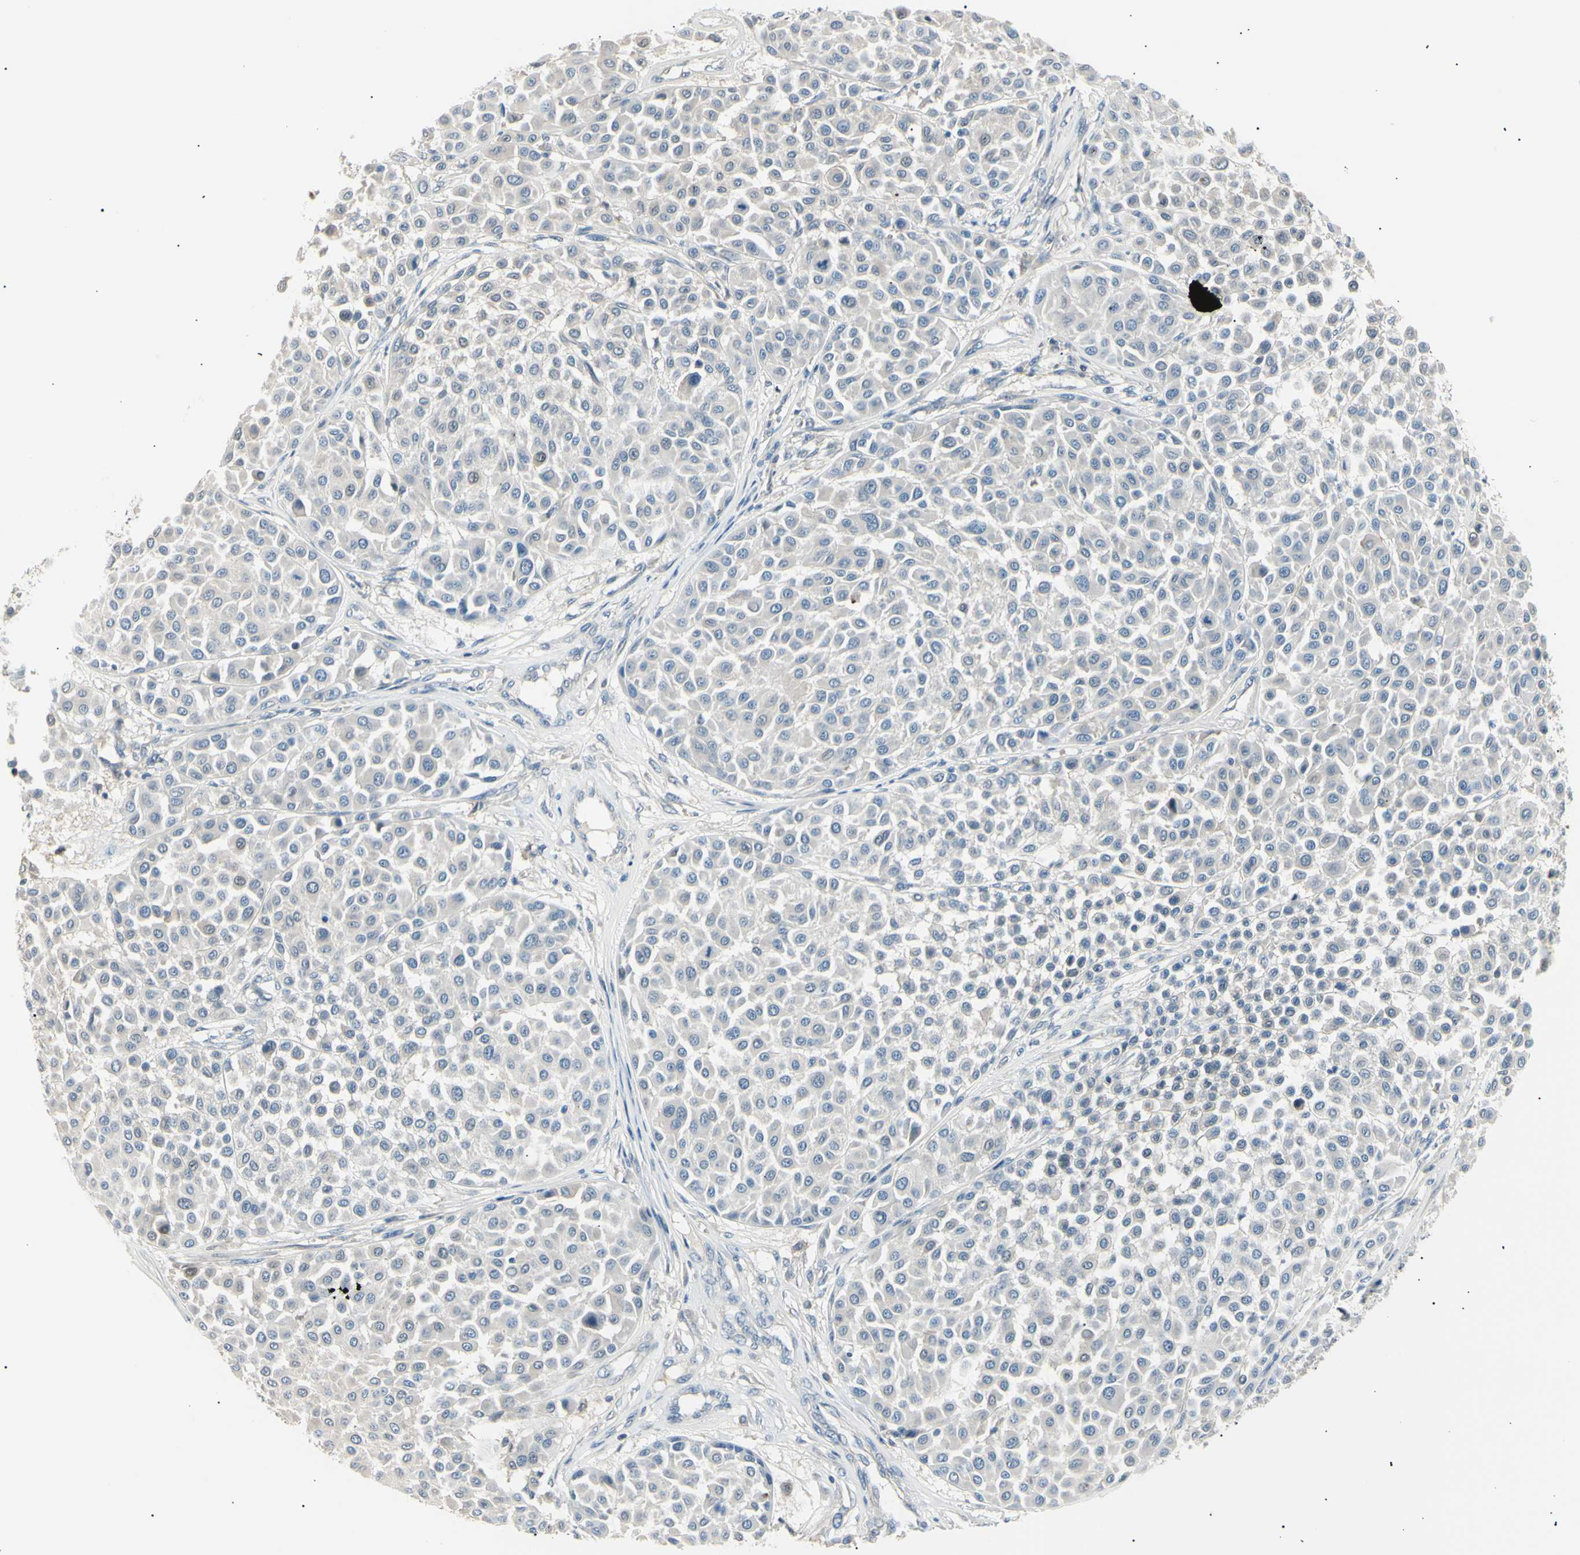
{"staining": {"intensity": "negative", "quantity": "none", "location": "none"}, "tissue": "melanoma", "cell_type": "Tumor cells", "image_type": "cancer", "snomed": [{"axis": "morphology", "description": "Malignant melanoma, Metastatic site"}, {"axis": "topography", "description": "Soft tissue"}], "caption": "An image of melanoma stained for a protein shows no brown staining in tumor cells.", "gene": "LHPP", "patient": {"sex": "male", "age": 41}}